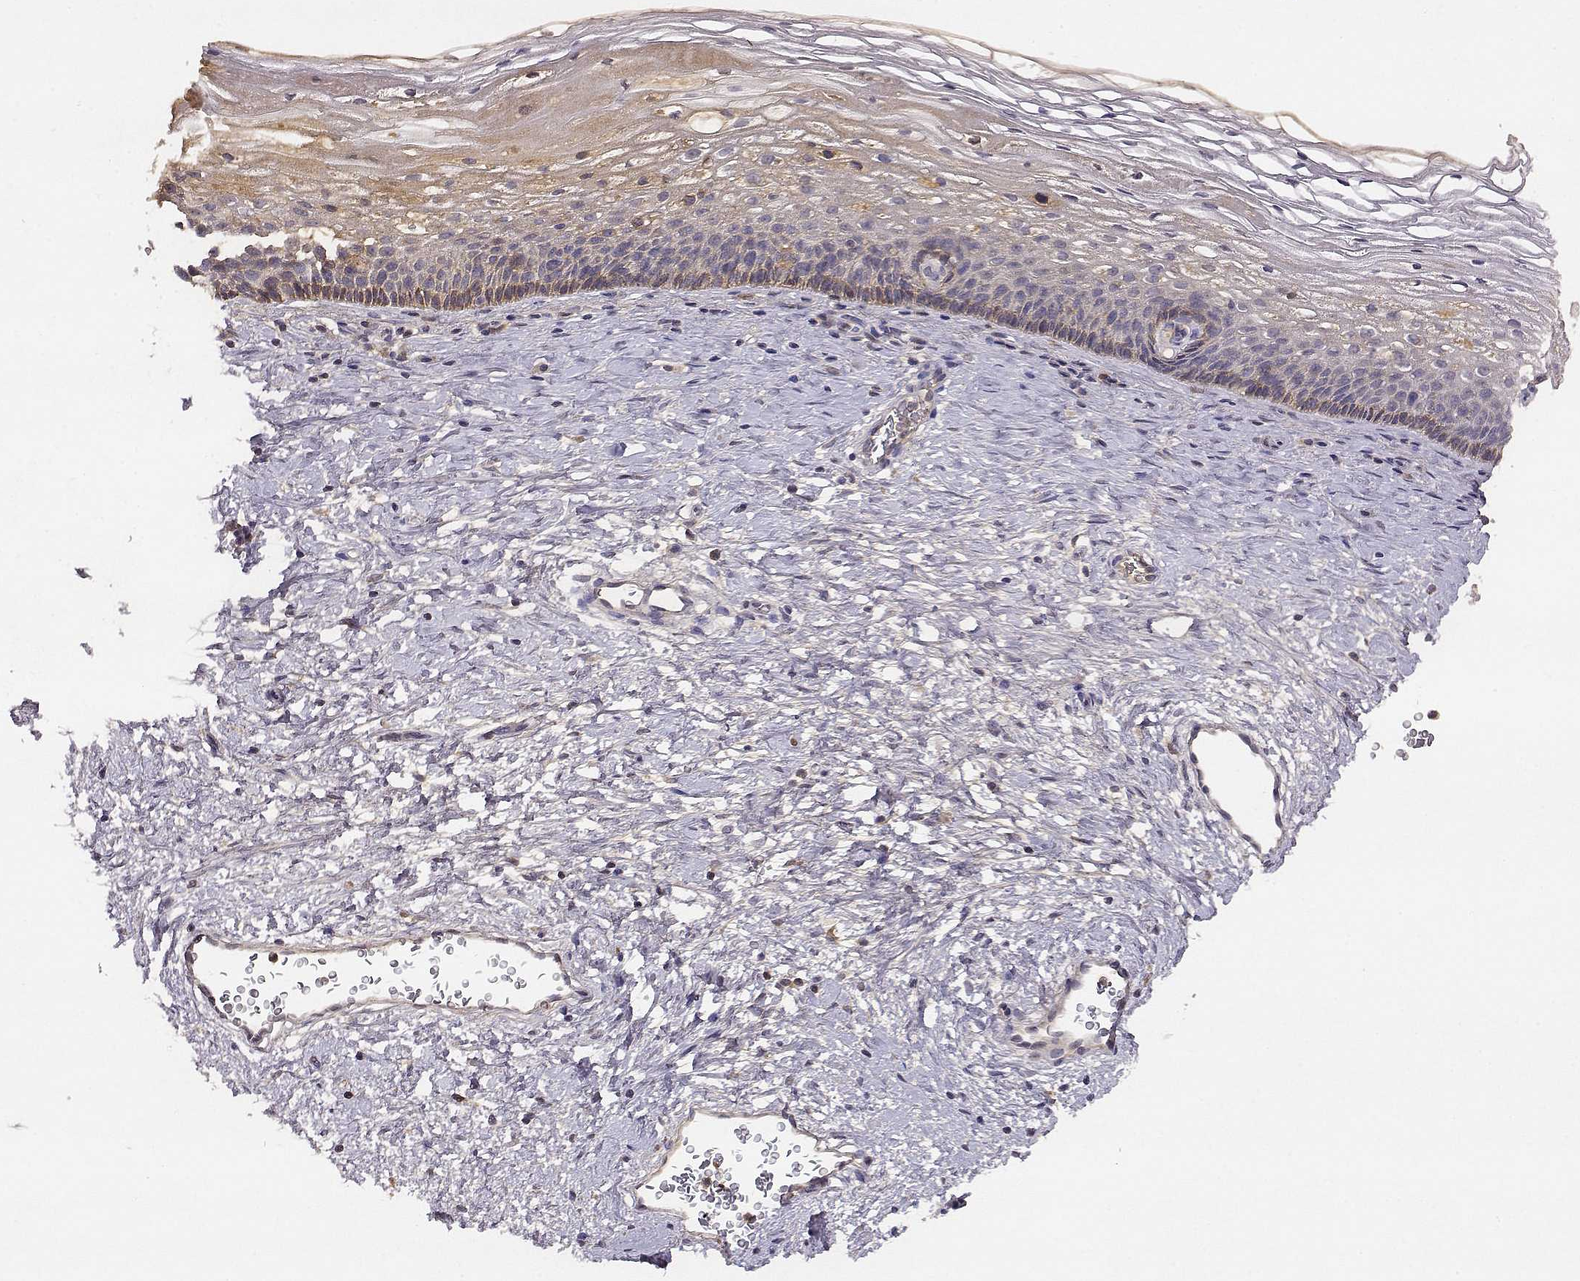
{"staining": {"intensity": "negative", "quantity": "none", "location": "none"}, "tissue": "cervix", "cell_type": "Glandular cells", "image_type": "normal", "snomed": [{"axis": "morphology", "description": "Normal tissue, NOS"}, {"axis": "topography", "description": "Cervix"}], "caption": "This is an immunohistochemistry photomicrograph of unremarkable cervix. There is no expression in glandular cells.", "gene": "TACR1", "patient": {"sex": "female", "age": 34}}